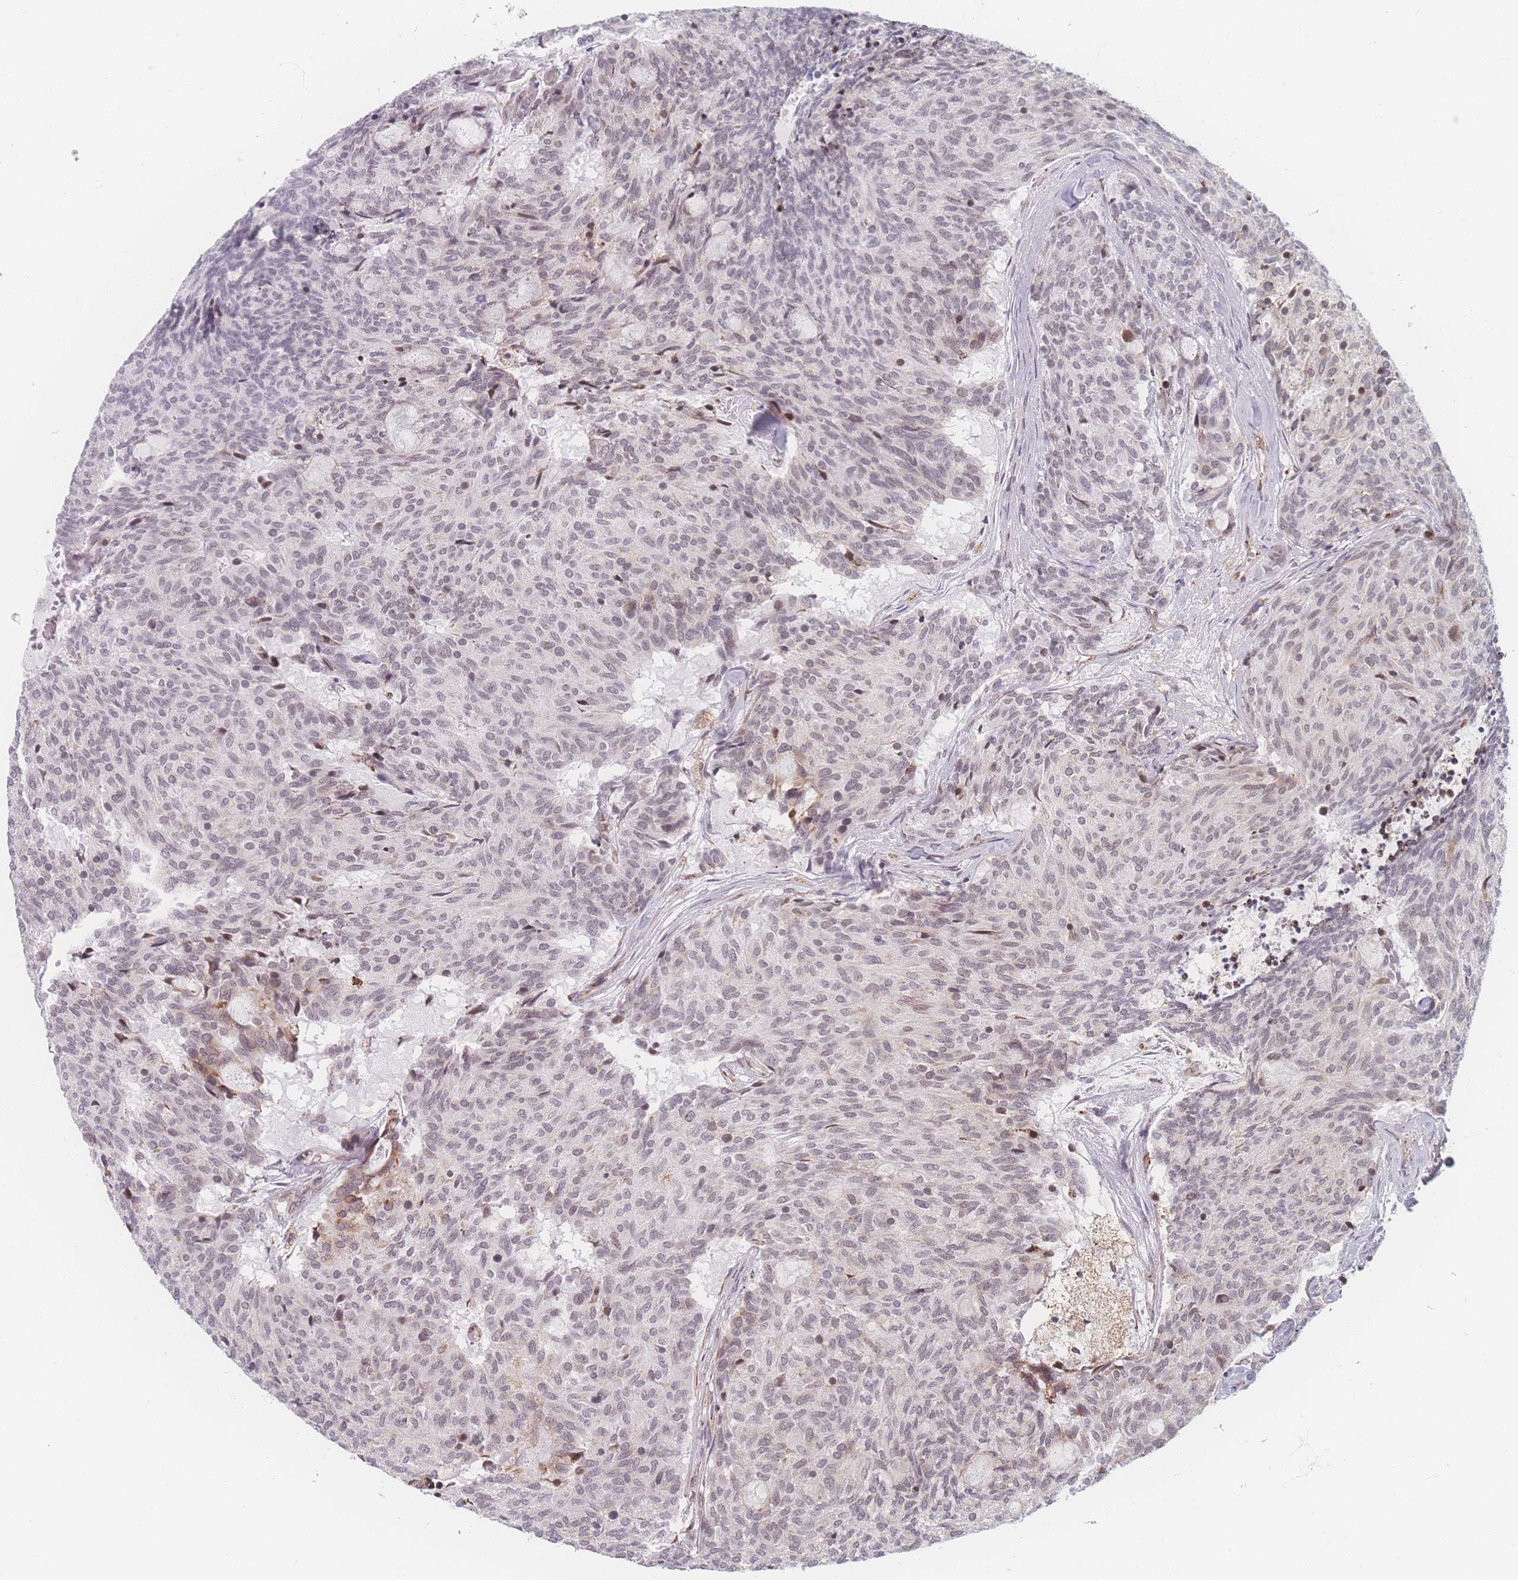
{"staining": {"intensity": "weak", "quantity": "<25%", "location": "nuclear"}, "tissue": "carcinoid", "cell_type": "Tumor cells", "image_type": "cancer", "snomed": [{"axis": "morphology", "description": "Carcinoid, malignant, NOS"}, {"axis": "topography", "description": "Pancreas"}], "caption": "Tumor cells show no significant staining in carcinoid.", "gene": "ZC3H13", "patient": {"sex": "female", "age": 54}}